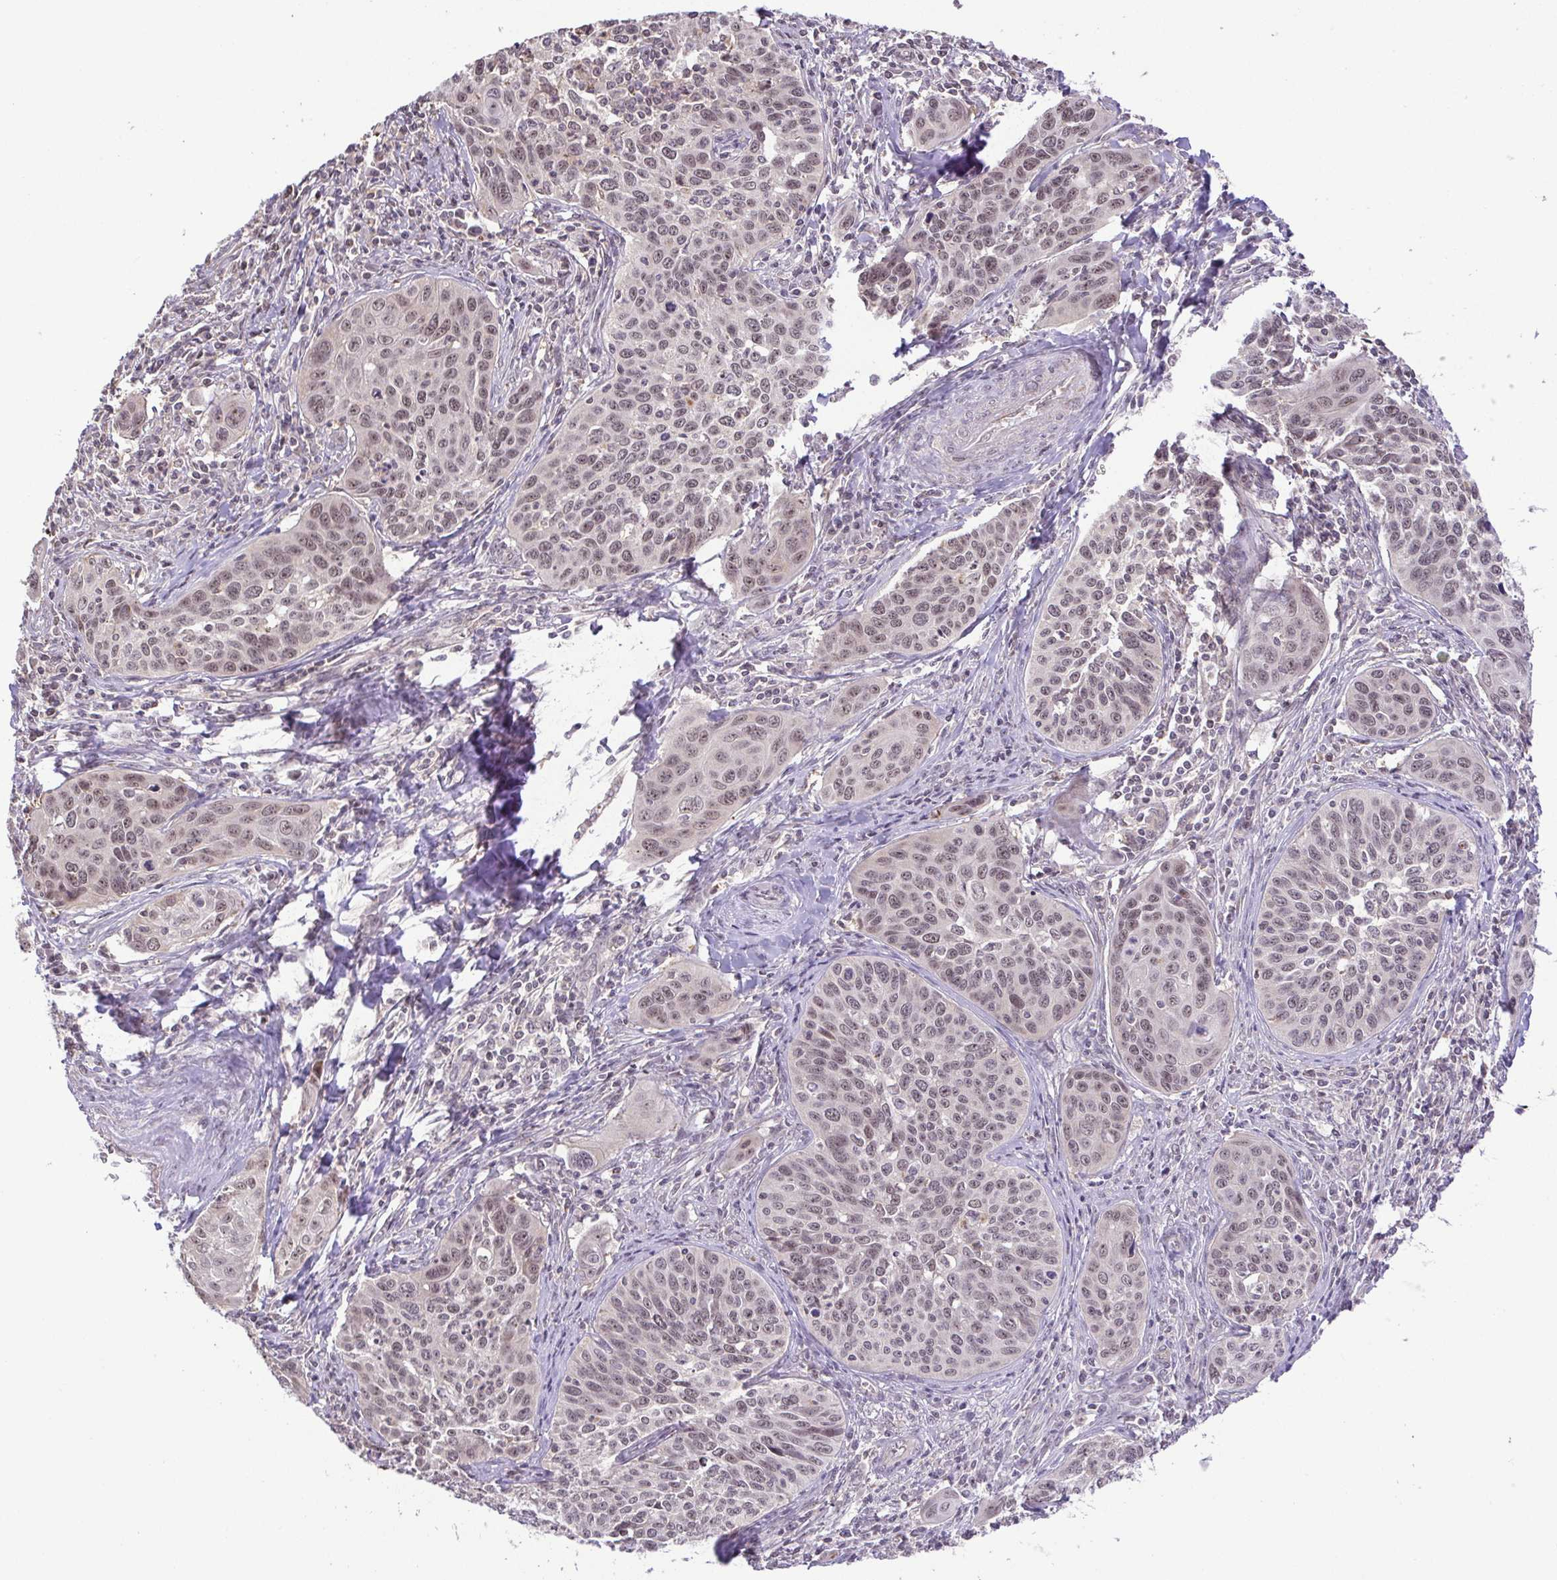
{"staining": {"intensity": "weak", "quantity": "25%-75%", "location": "nuclear"}, "tissue": "cervical cancer", "cell_type": "Tumor cells", "image_type": "cancer", "snomed": [{"axis": "morphology", "description": "Squamous cell carcinoma, NOS"}, {"axis": "topography", "description": "Cervix"}], "caption": "There is low levels of weak nuclear staining in tumor cells of cervical cancer, as demonstrated by immunohistochemical staining (brown color).", "gene": "RSL24D1", "patient": {"sex": "female", "age": 31}}